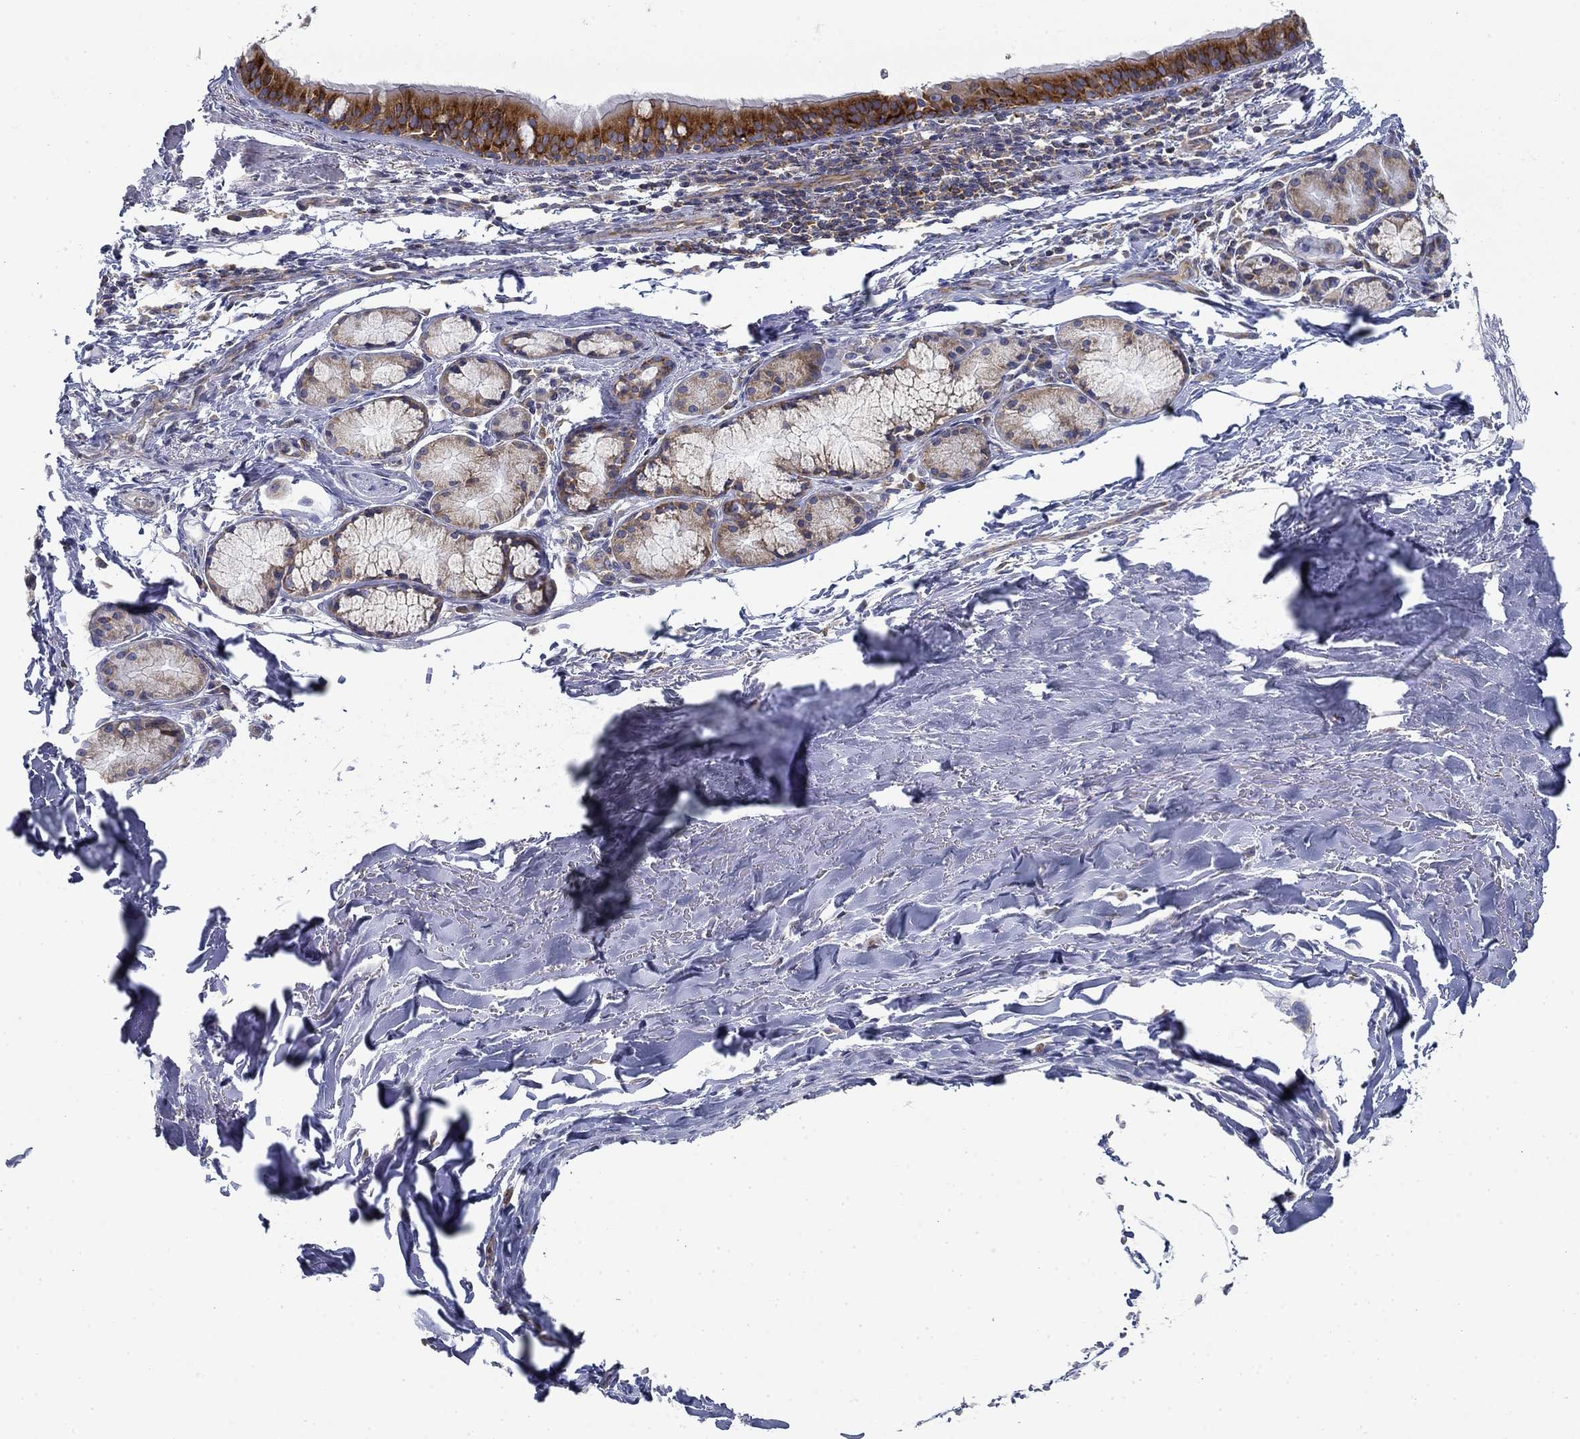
{"staining": {"intensity": "strong", "quantity": ">75%", "location": "cytoplasmic/membranous"}, "tissue": "bronchus", "cell_type": "Respiratory epithelial cells", "image_type": "normal", "snomed": [{"axis": "morphology", "description": "Normal tissue, NOS"}, {"axis": "morphology", "description": "Squamous cell carcinoma, NOS"}, {"axis": "topography", "description": "Bronchus"}, {"axis": "topography", "description": "Lung"}], "caption": "Immunohistochemistry (DAB) staining of normal human bronchus exhibits strong cytoplasmic/membranous protein staining in about >75% of respiratory epithelial cells. (Brightfield microscopy of DAB IHC at high magnification).", "gene": "FXR1", "patient": {"sex": "male", "age": 69}}